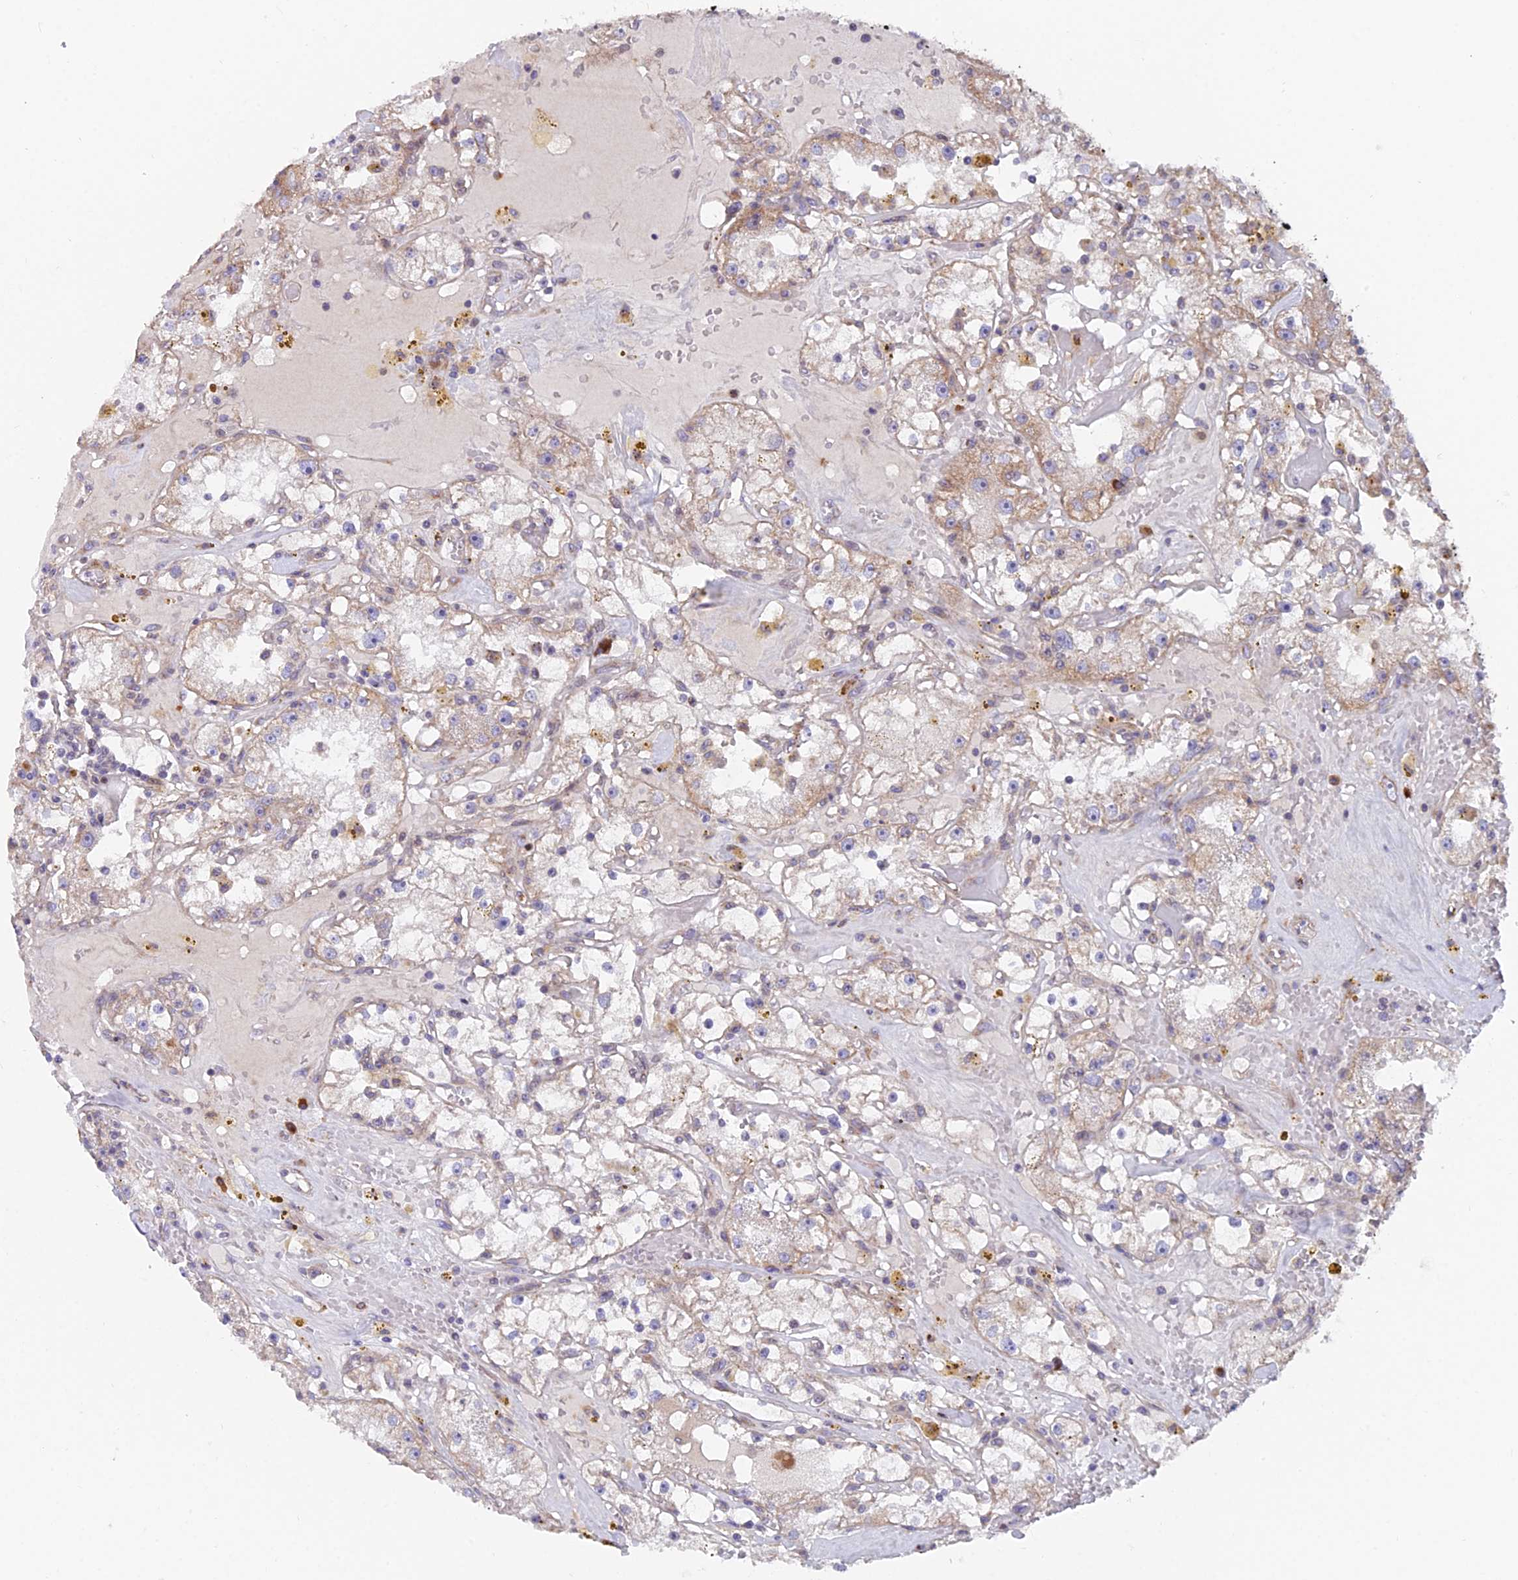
{"staining": {"intensity": "moderate", "quantity": "<25%", "location": "cytoplasmic/membranous"}, "tissue": "renal cancer", "cell_type": "Tumor cells", "image_type": "cancer", "snomed": [{"axis": "morphology", "description": "Adenocarcinoma, NOS"}, {"axis": "topography", "description": "Kidney"}], "caption": "Renal cancer stained for a protein (brown) demonstrates moderate cytoplasmic/membranous positive expression in about <25% of tumor cells.", "gene": "TBC1D20", "patient": {"sex": "male", "age": 56}}